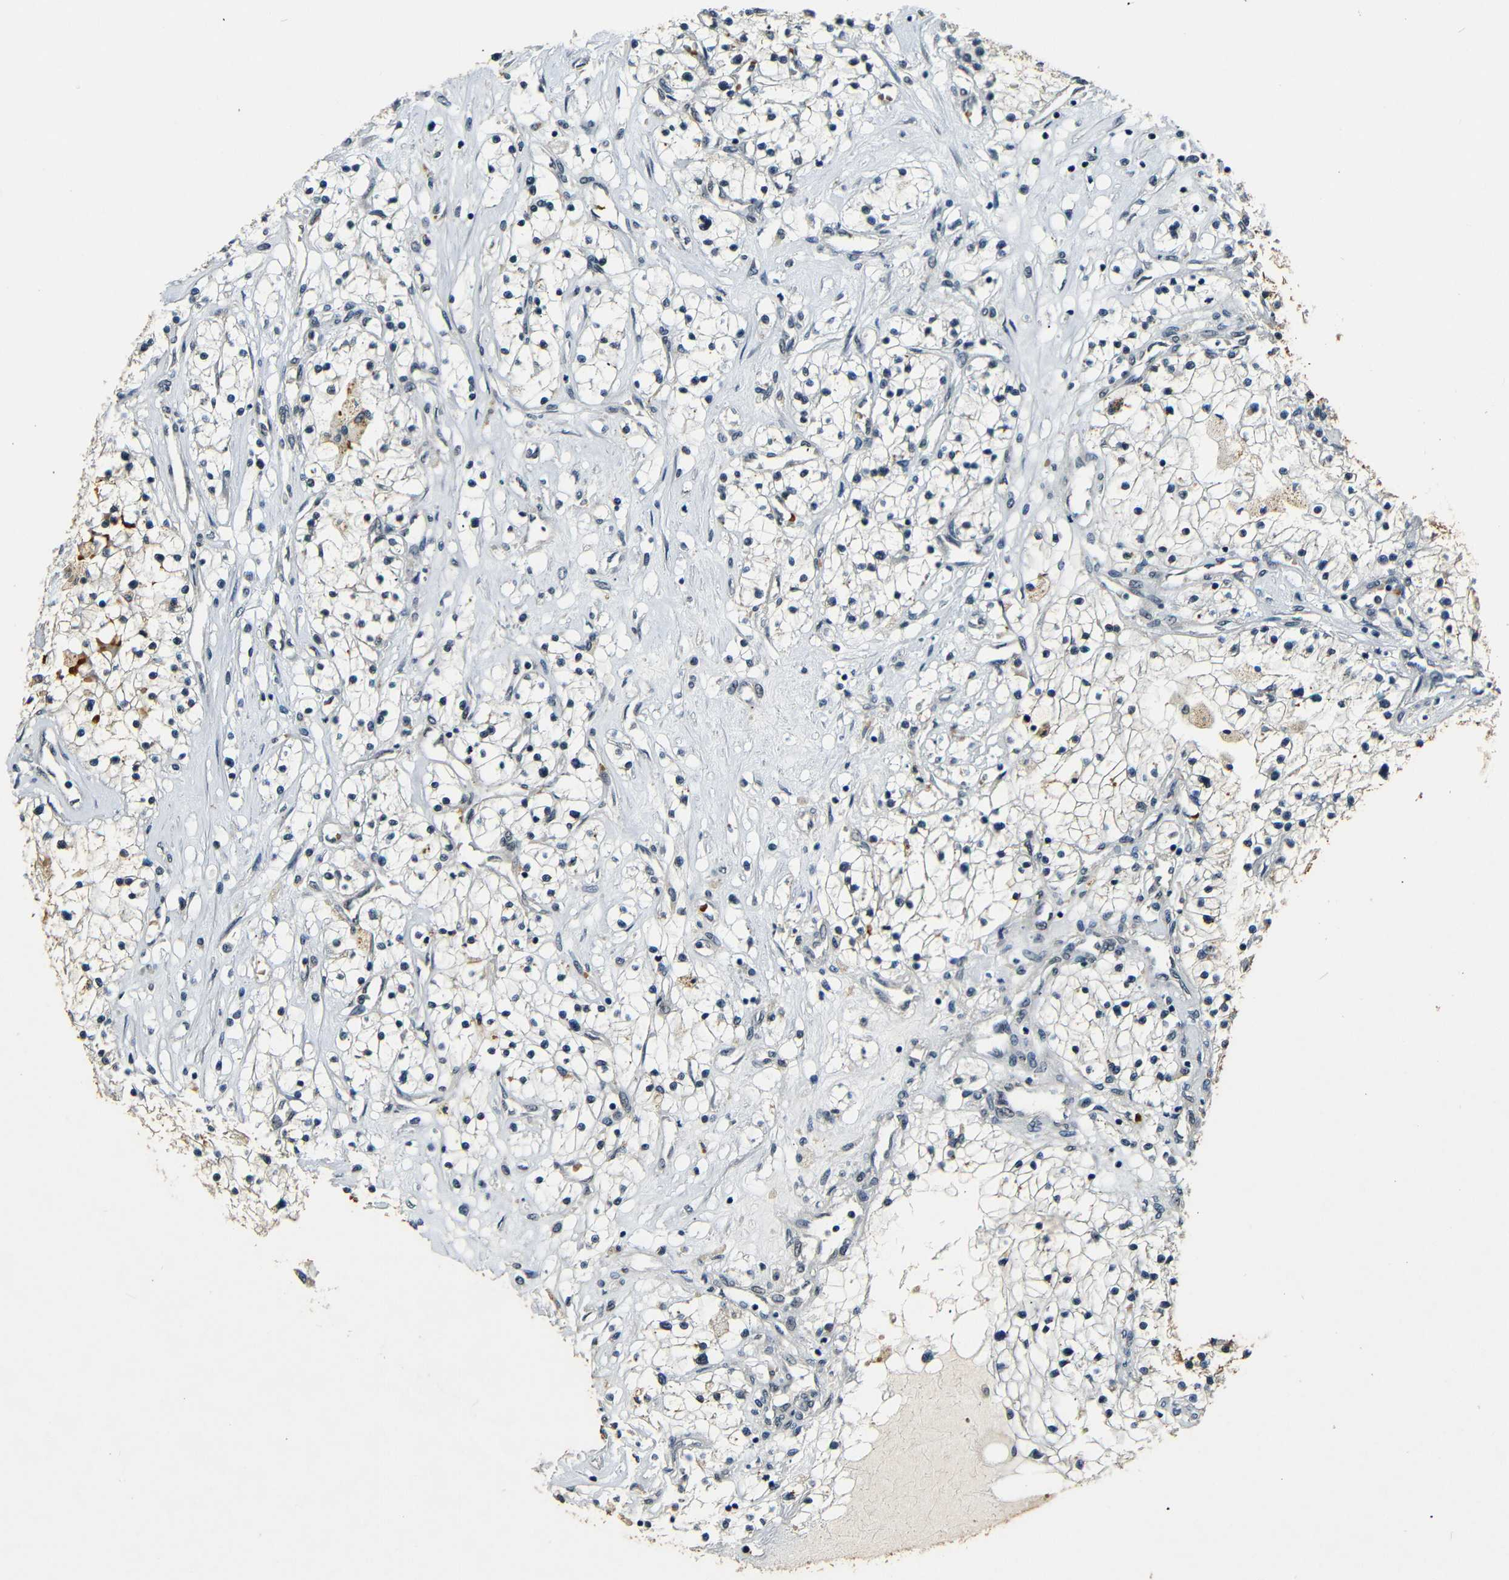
{"staining": {"intensity": "weak", "quantity": "<25%", "location": "nuclear"}, "tissue": "renal cancer", "cell_type": "Tumor cells", "image_type": "cancer", "snomed": [{"axis": "morphology", "description": "Adenocarcinoma, NOS"}, {"axis": "topography", "description": "Kidney"}], "caption": "This is an IHC histopathology image of renal cancer (adenocarcinoma). There is no expression in tumor cells.", "gene": "FOXD4", "patient": {"sex": "male", "age": 68}}